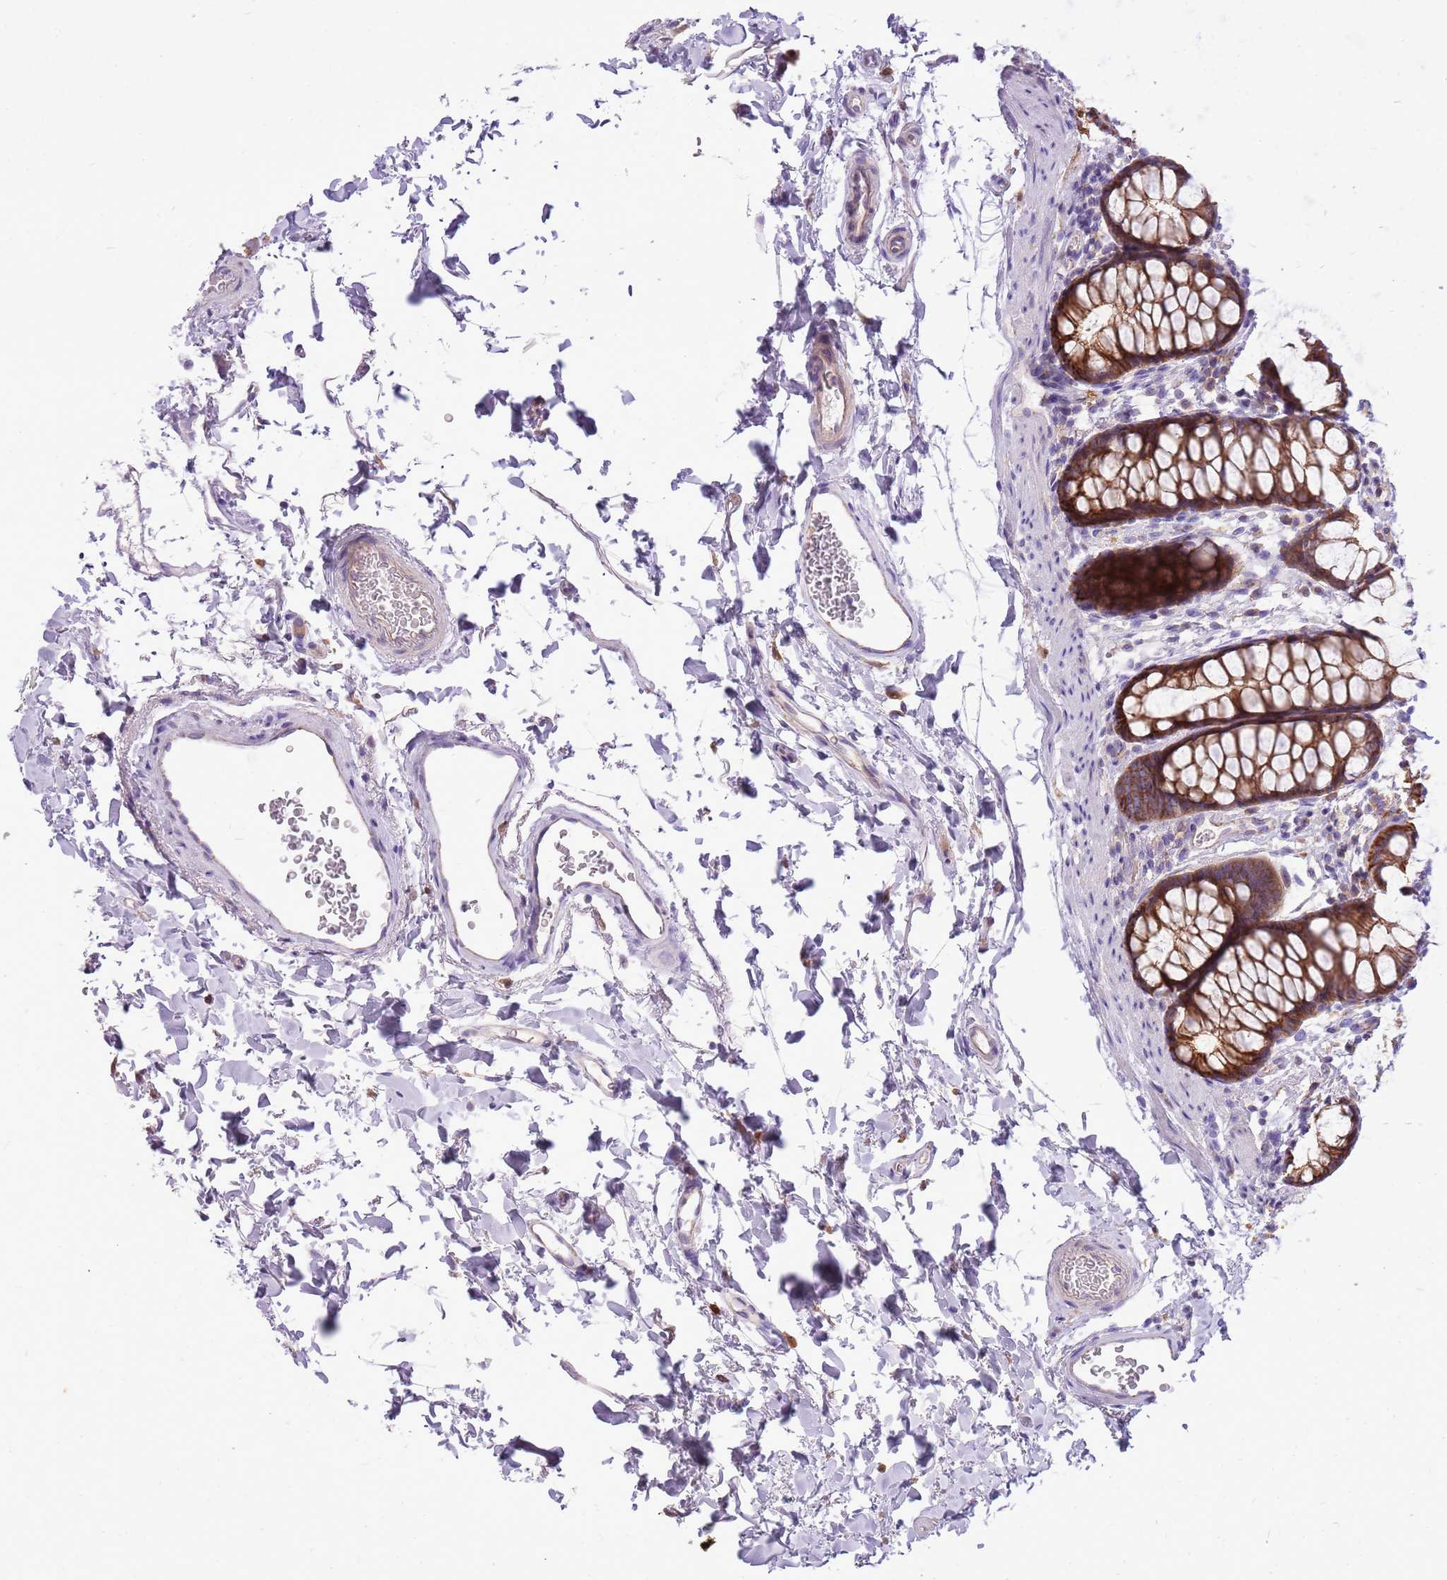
{"staining": {"intensity": "strong", "quantity": ">75%", "location": "cytoplasmic/membranous"}, "tissue": "rectum", "cell_type": "Glandular cells", "image_type": "normal", "snomed": [{"axis": "morphology", "description": "Normal tissue, NOS"}, {"axis": "topography", "description": "Rectum"}], "caption": "A brown stain labels strong cytoplasmic/membranous expression of a protein in glandular cells of unremarkable human rectum. The protein is stained brown, and the nuclei are stained in blue (DAB IHC with brightfield microscopy, high magnification).", "gene": "WDR90", "patient": {"sex": "female", "age": 65}}